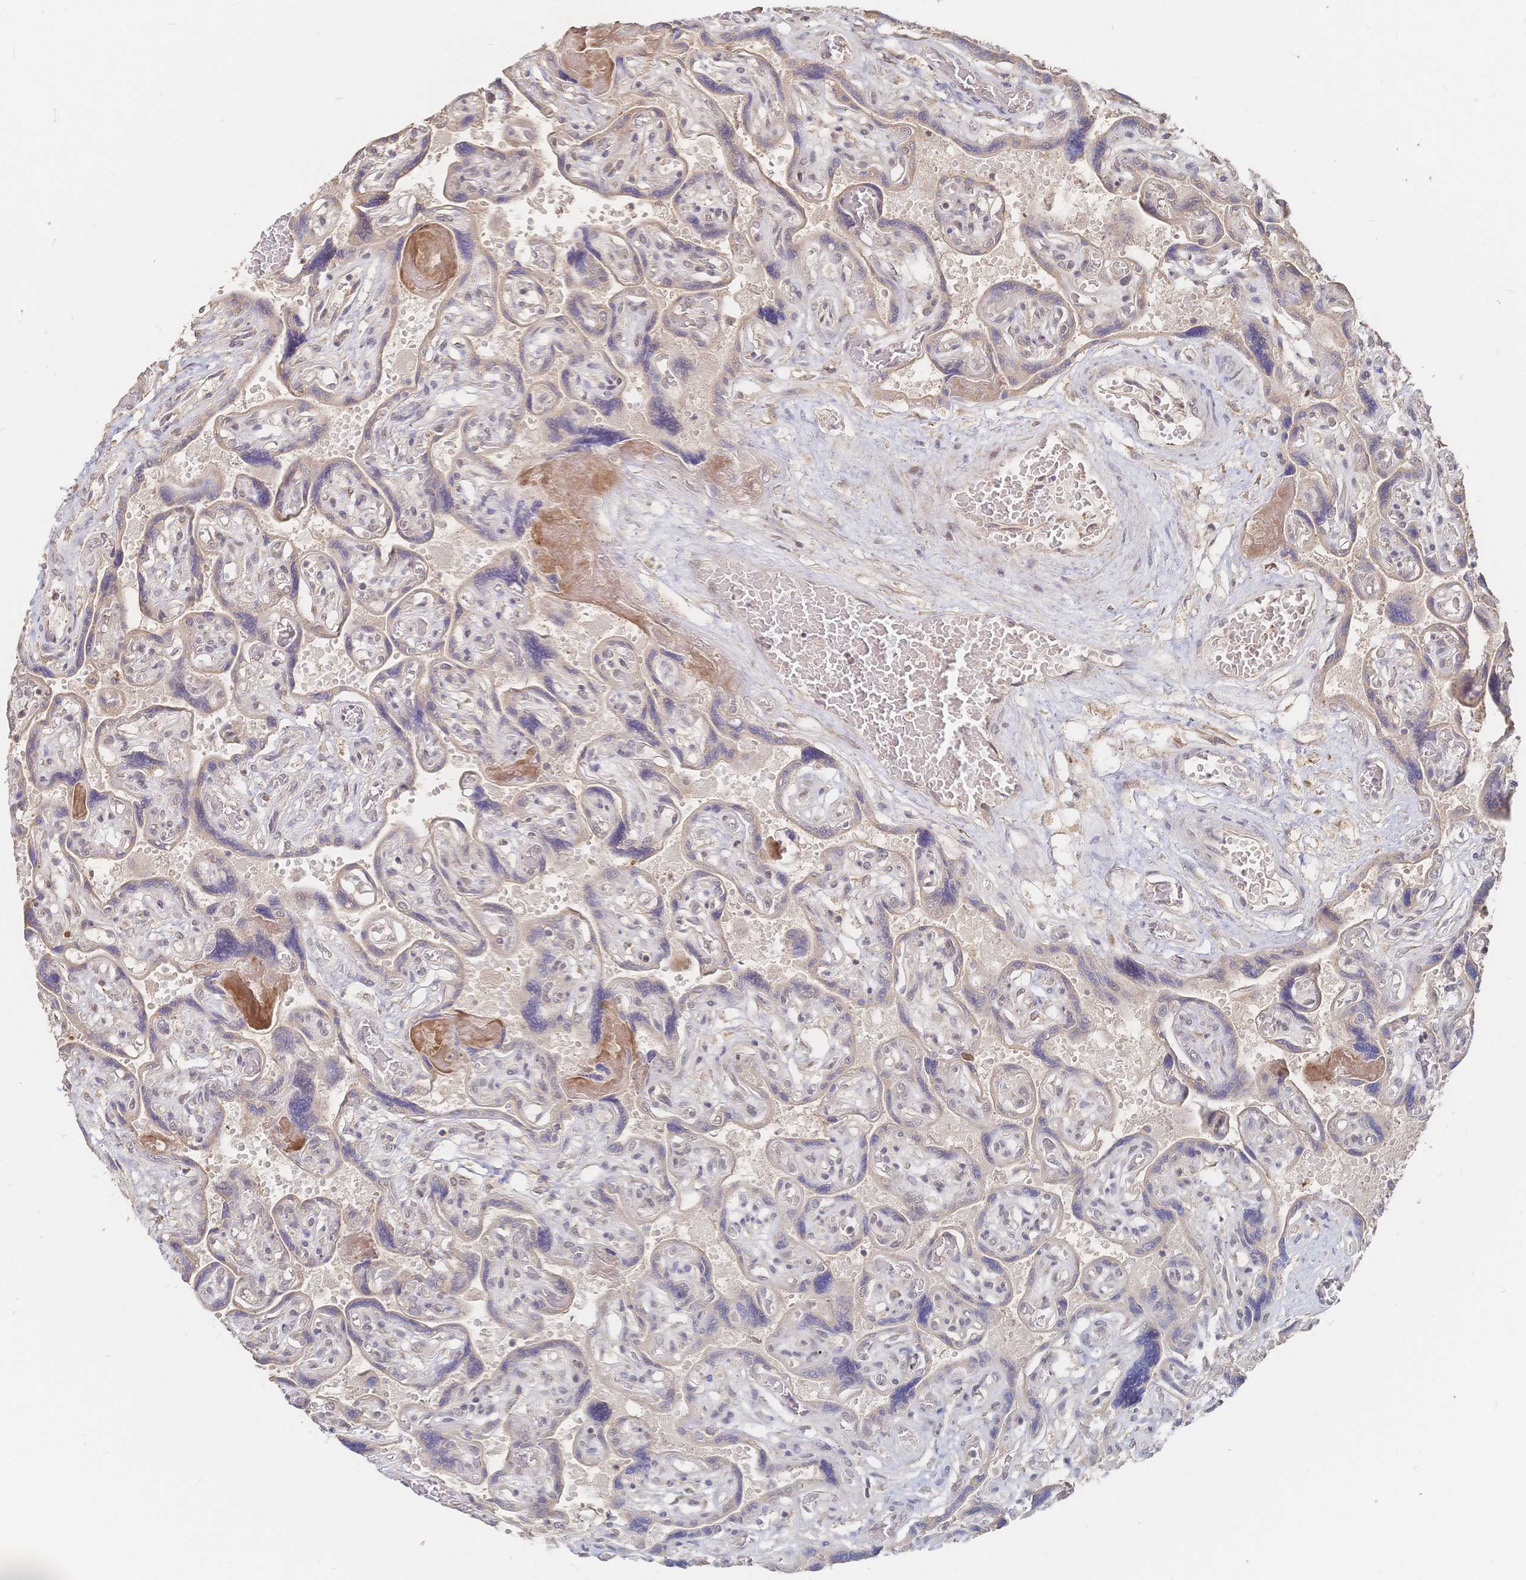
{"staining": {"intensity": "weak", "quantity": "25%-75%", "location": "nuclear"}, "tissue": "placenta", "cell_type": "Decidual cells", "image_type": "normal", "snomed": [{"axis": "morphology", "description": "Normal tissue, NOS"}, {"axis": "topography", "description": "Placenta"}], "caption": "Protein expression analysis of benign human placenta reveals weak nuclear positivity in approximately 25%-75% of decidual cells. (IHC, brightfield microscopy, high magnification).", "gene": "LRP5", "patient": {"sex": "female", "age": 32}}